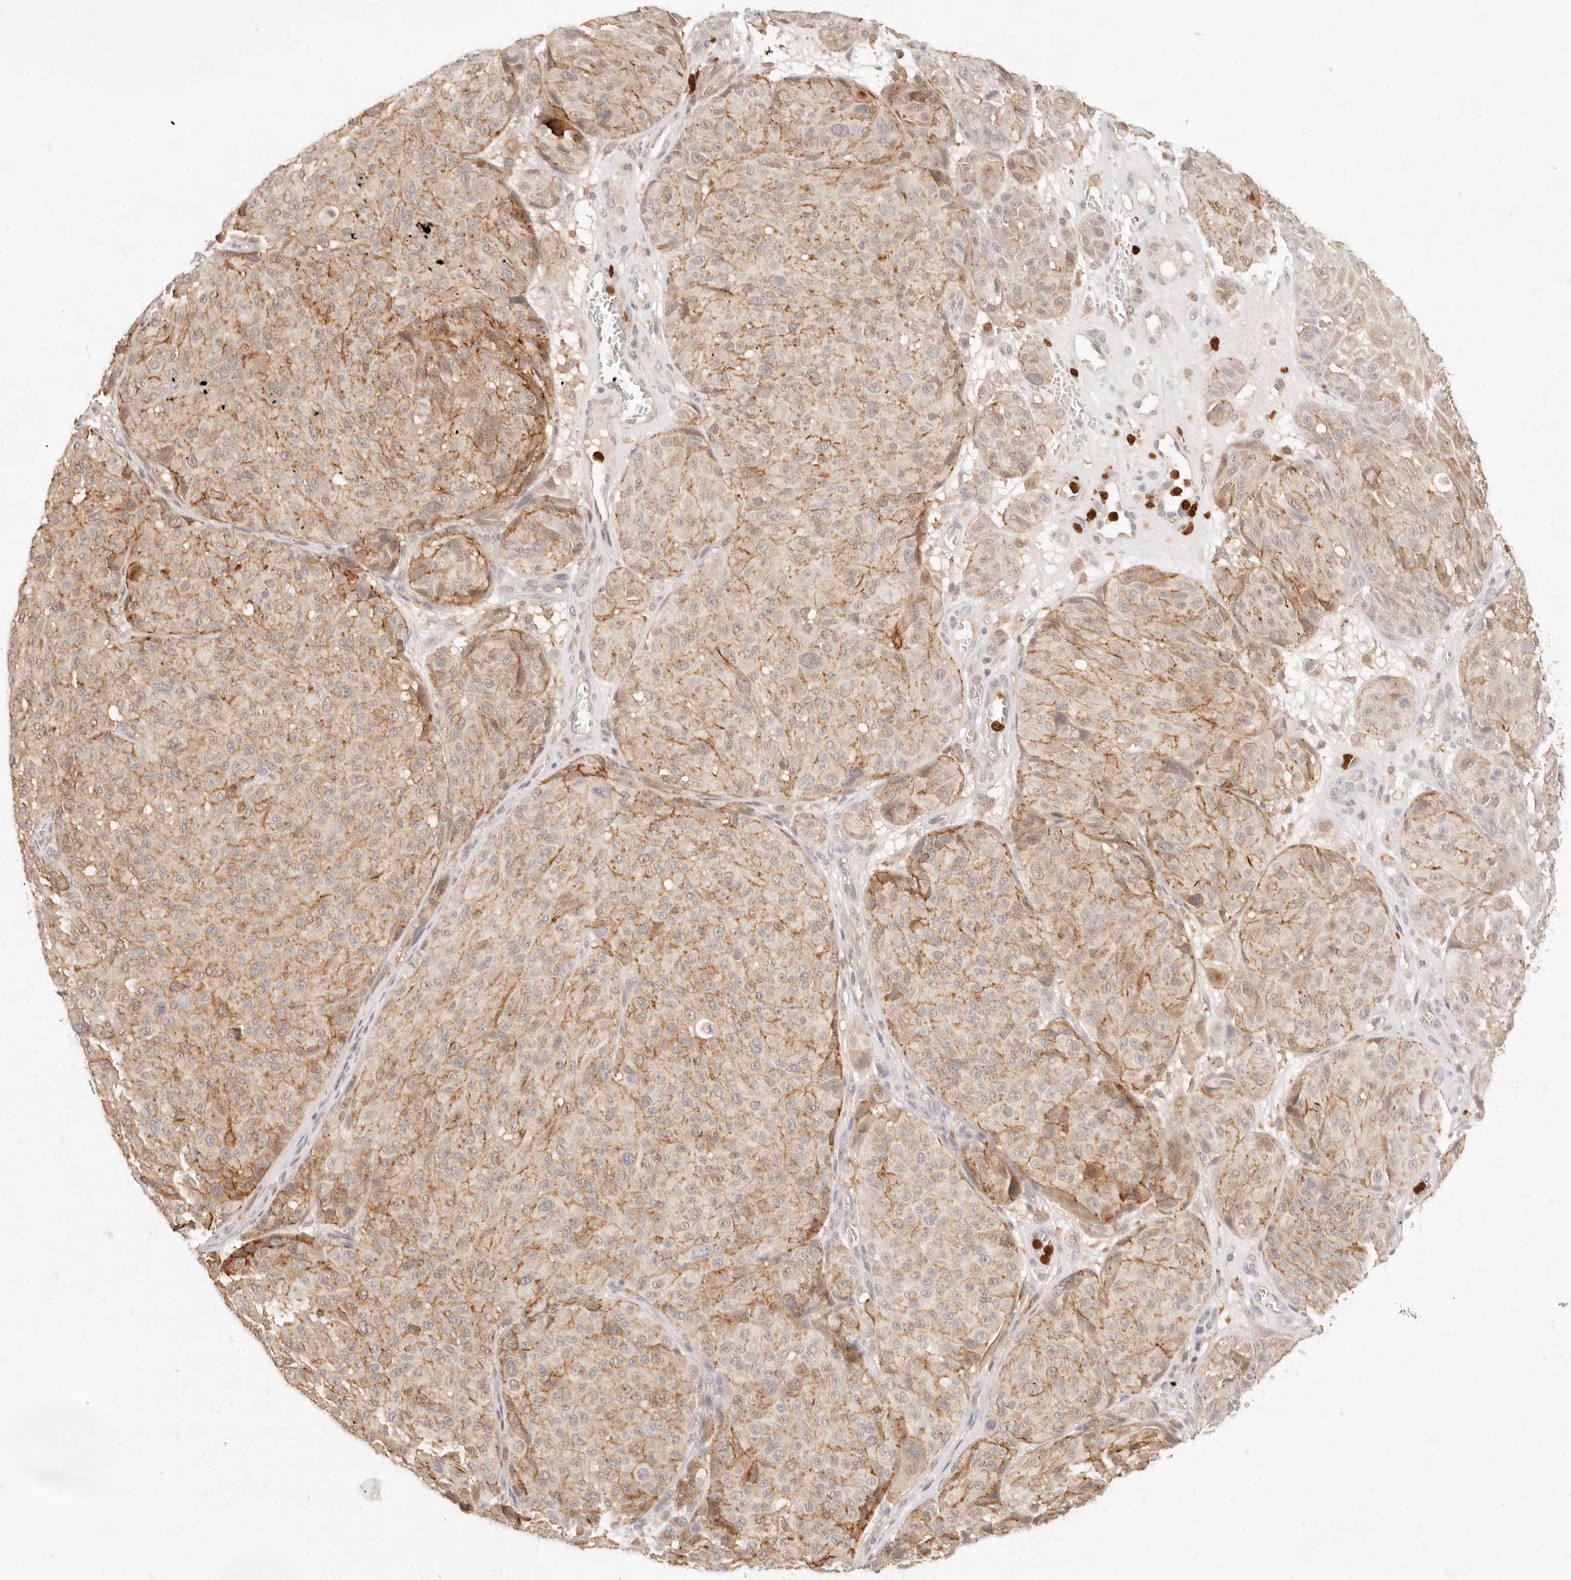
{"staining": {"intensity": "weak", "quantity": ">75%", "location": "cytoplasmic/membranous"}, "tissue": "melanoma", "cell_type": "Tumor cells", "image_type": "cancer", "snomed": [{"axis": "morphology", "description": "Malignant melanoma, NOS"}, {"axis": "topography", "description": "Skin"}], "caption": "This image demonstrates IHC staining of human malignant melanoma, with low weak cytoplasmic/membranous staining in approximately >75% of tumor cells.", "gene": "TMTC2", "patient": {"sex": "male", "age": 83}}